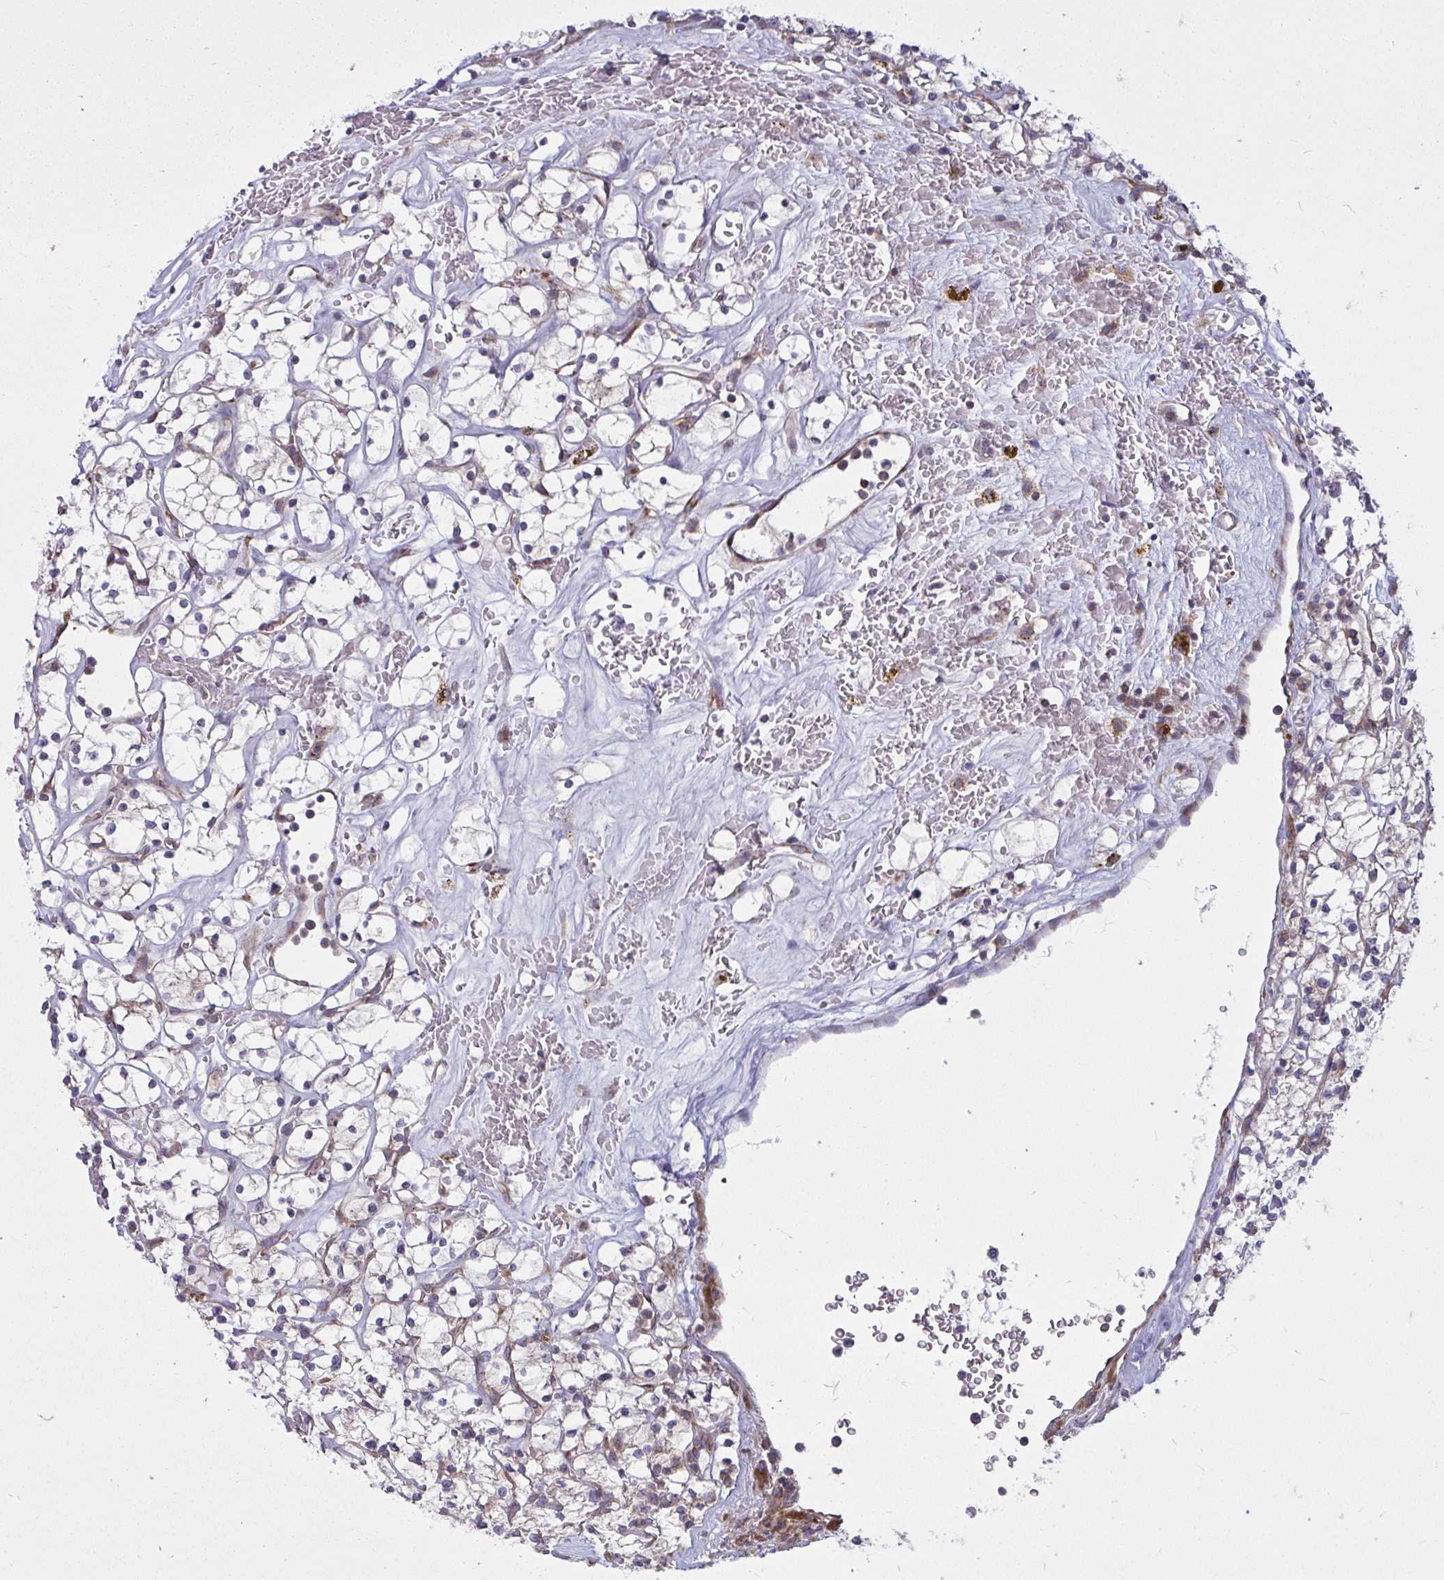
{"staining": {"intensity": "negative", "quantity": "none", "location": "none"}, "tissue": "renal cancer", "cell_type": "Tumor cells", "image_type": "cancer", "snomed": [{"axis": "morphology", "description": "Adenocarcinoma, NOS"}, {"axis": "topography", "description": "Kidney"}], "caption": "An IHC histopathology image of renal cancer (adenocarcinoma) is shown. There is no staining in tumor cells of renal cancer (adenocarcinoma).", "gene": "GFPT2", "patient": {"sex": "female", "age": 64}}